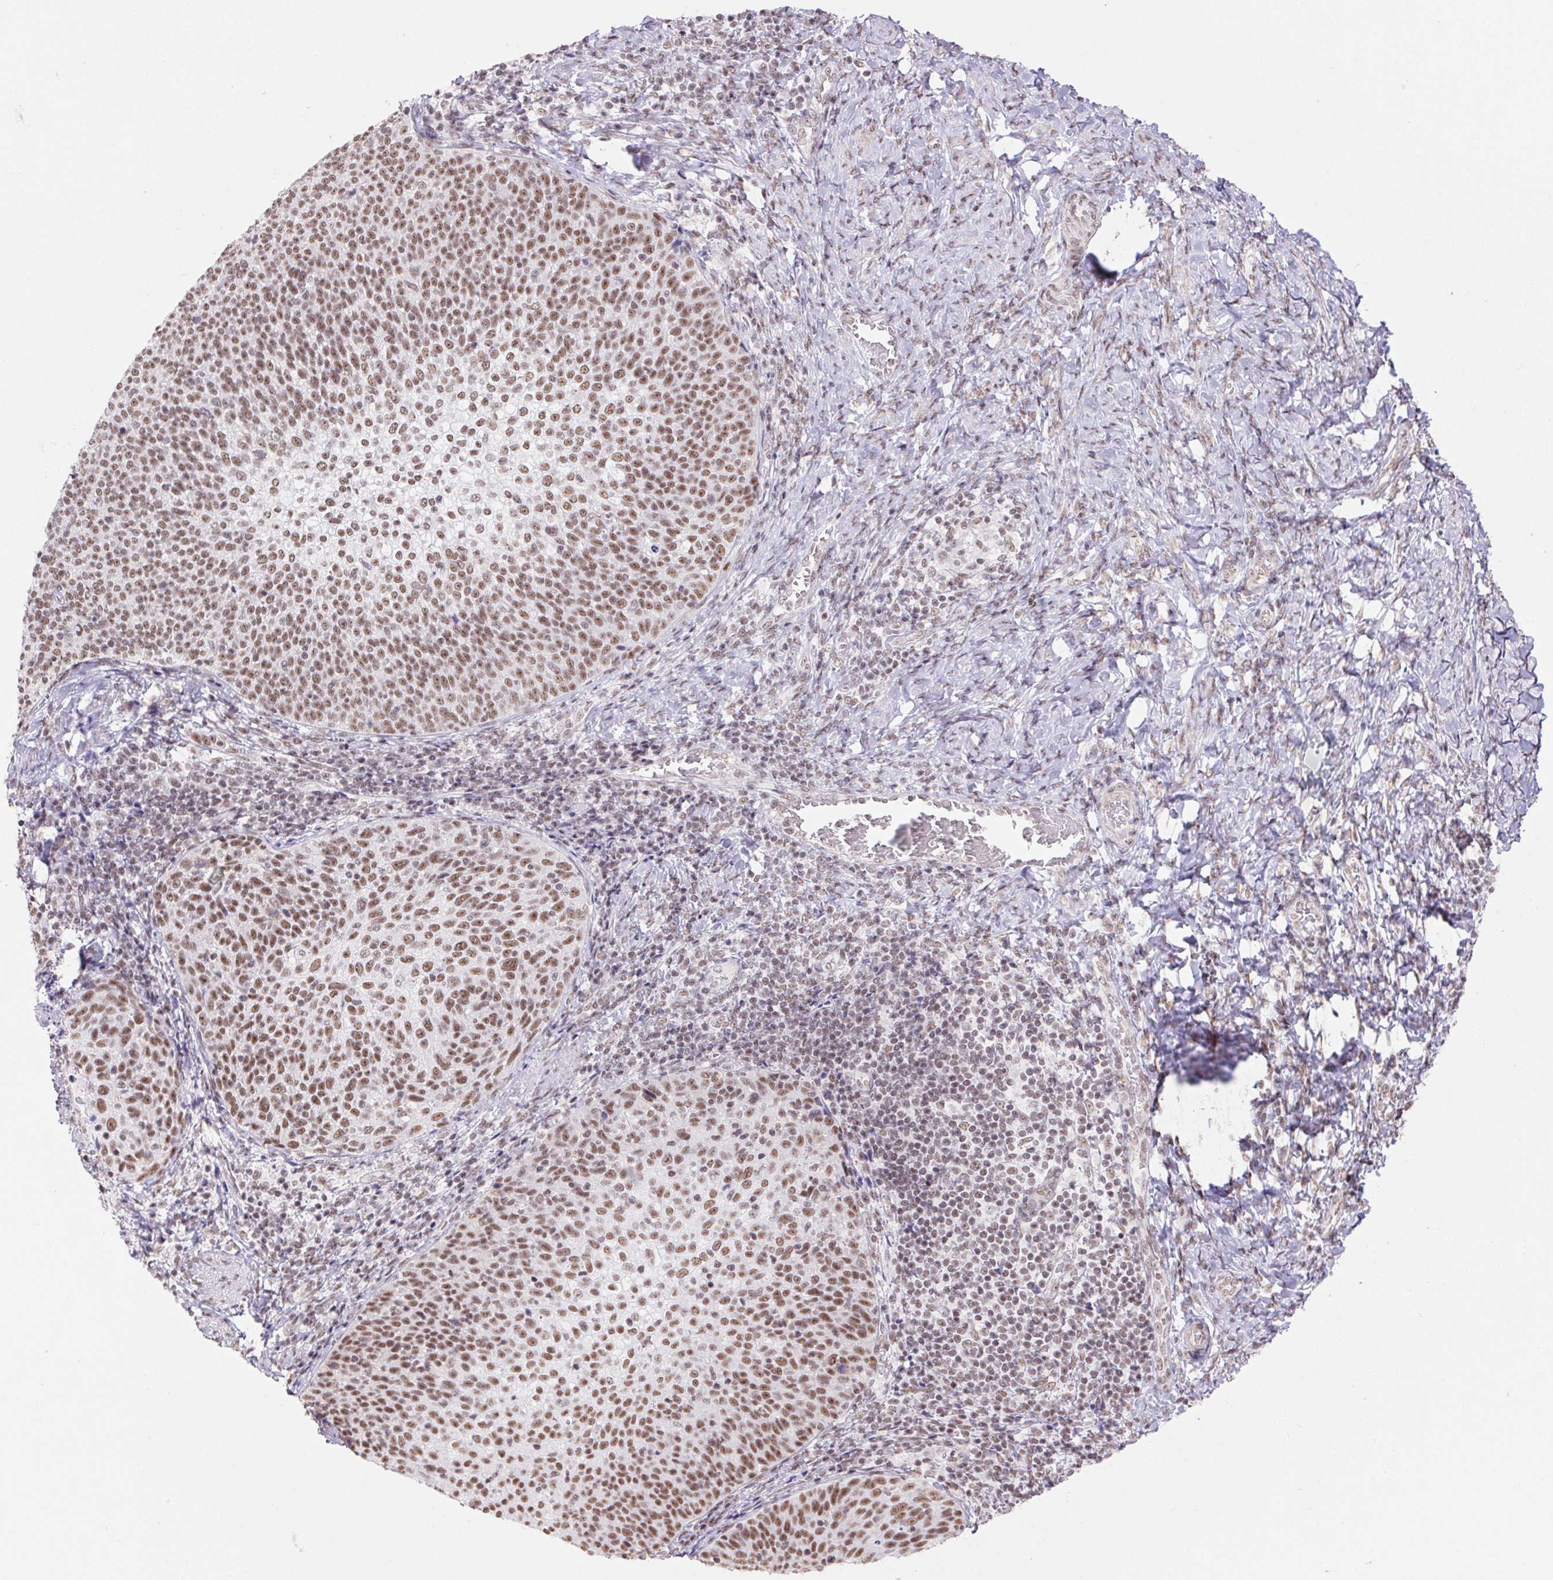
{"staining": {"intensity": "moderate", "quantity": ">75%", "location": "nuclear"}, "tissue": "cervical cancer", "cell_type": "Tumor cells", "image_type": "cancer", "snomed": [{"axis": "morphology", "description": "Squamous cell carcinoma, NOS"}, {"axis": "topography", "description": "Cervix"}], "caption": "Tumor cells exhibit moderate nuclear positivity in approximately >75% of cells in cervical cancer (squamous cell carcinoma).", "gene": "DDX17", "patient": {"sex": "female", "age": 61}}